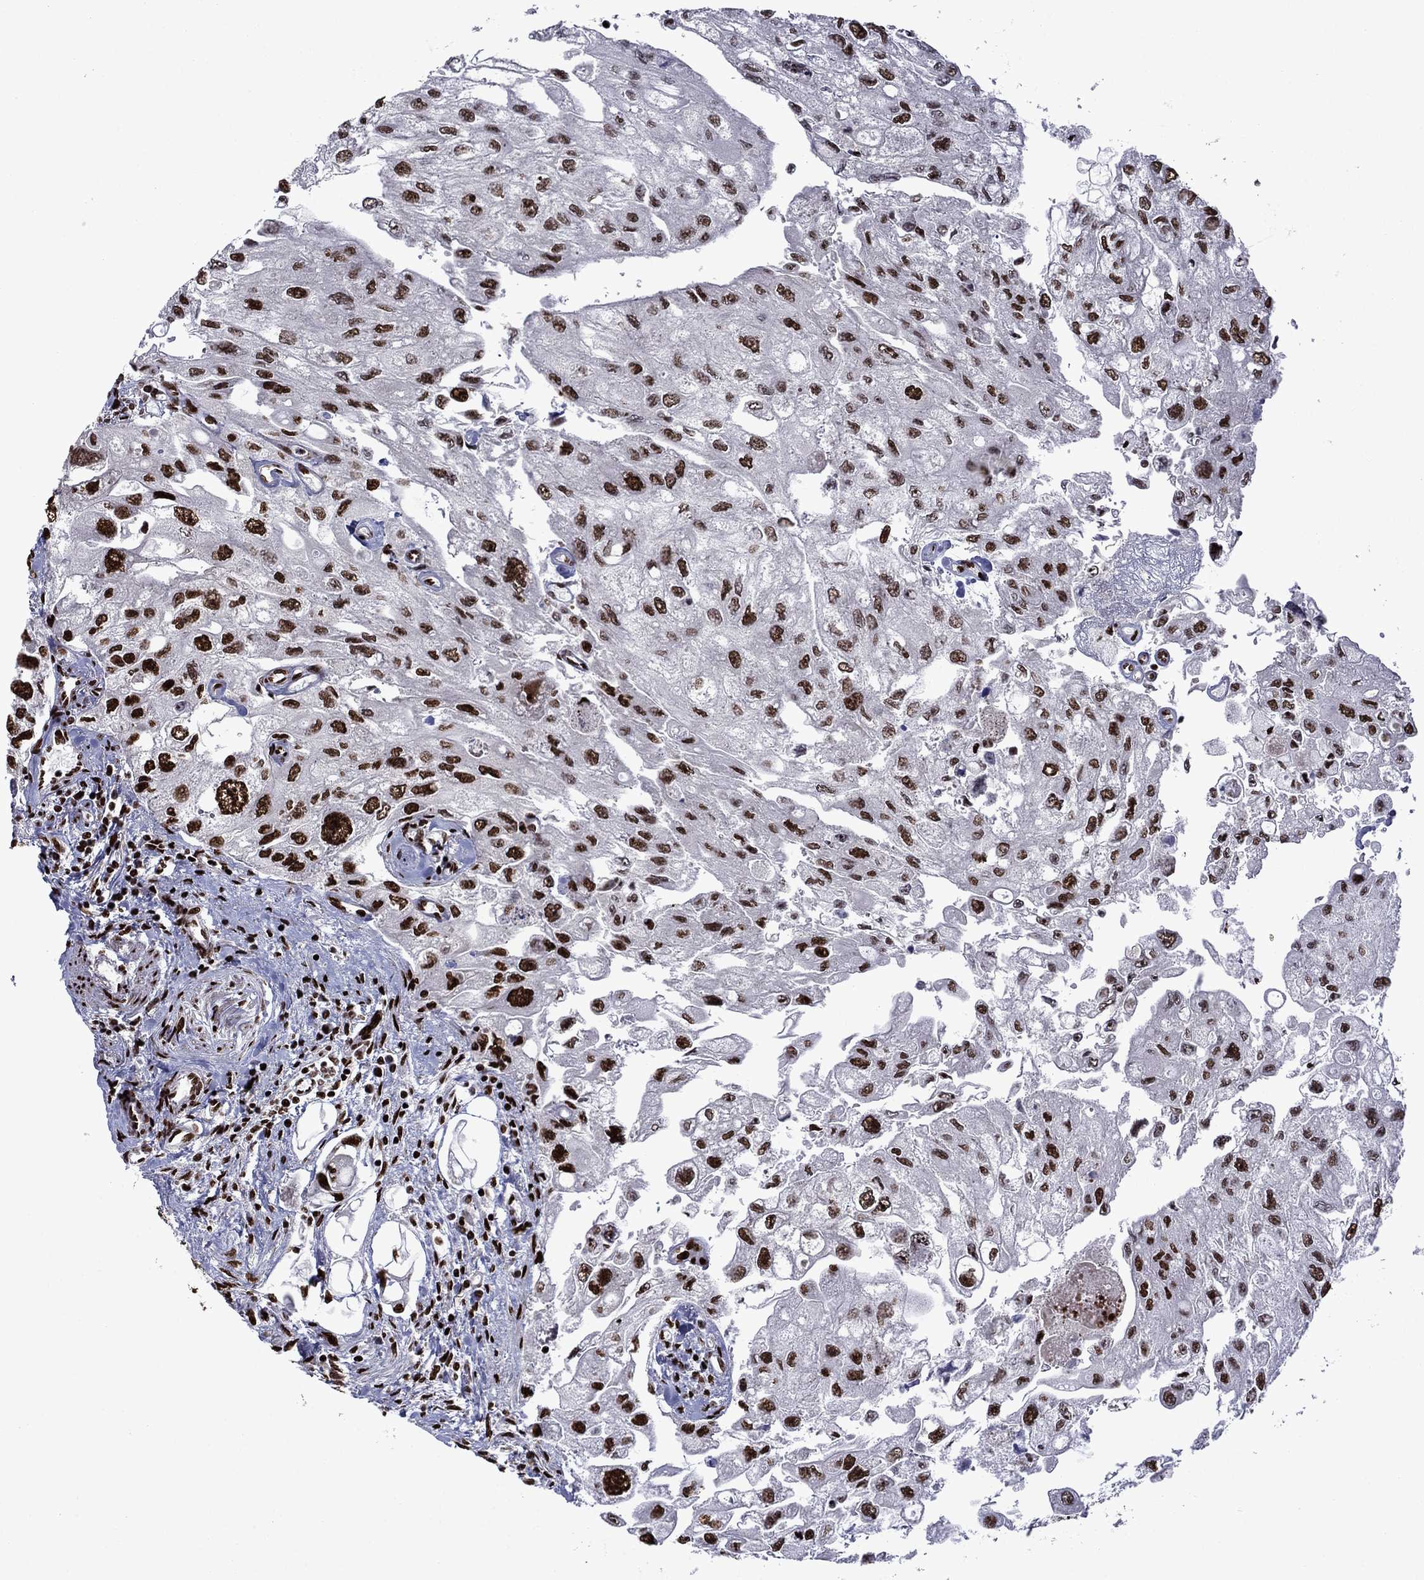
{"staining": {"intensity": "strong", "quantity": ">75%", "location": "nuclear"}, "tissue": "urothelial cancer", "cell_type": "Tumor cells", "image_type": "cancer", "snomed": [{"axis": "morphology", "description": "Urothelial carcinoma, High grade"}, {"axis": "topography", "description": "Urinary bladder"}], "caption": "Human urothelial carcinoma (high-grade) stained with a brown dye shows strong nuclear positive positivity in about >75% of tumor cells.", "gene": "LIMK1", "patient": {"sex": "male", "age": 59}}